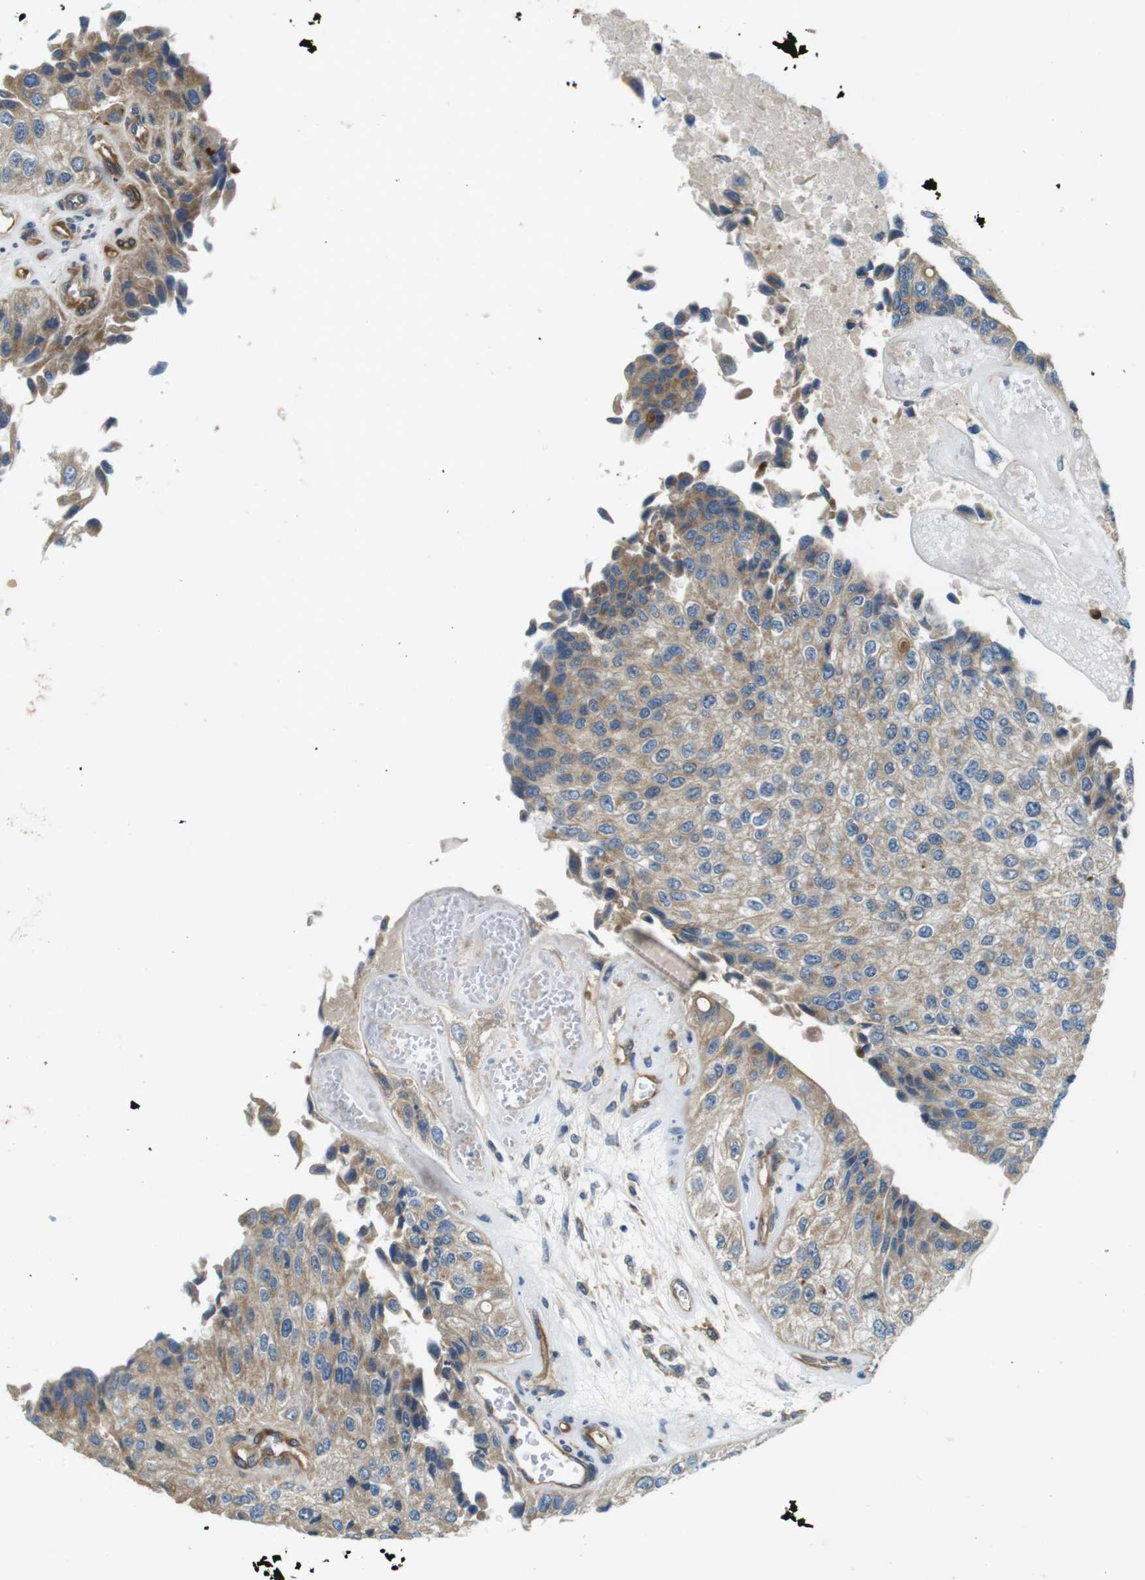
{"staining": {"intensity": "moderate", "quantity": "25%-75%", "location": "cytoplasmic/membranous"}, "tissue": "urothelial cancer", "cell_type": "Tumor cells", "image_type": "cancer", "snomed": [{"axis": "morphology", "description": "Urothelial carcinoma, High grade"}, {"axis": "topography", "description": "Kidney"}, {"axis": "topography", "description": "Urinary bladder"}], "caption": "IHC (DAB) staining of urothelial cancer exhibits moderate cytoplasmic/membranous protein staining in about 25%-75% of tumor cells.", "gene": "PALD1", "patient": {"sex": "male", "age": 77}}